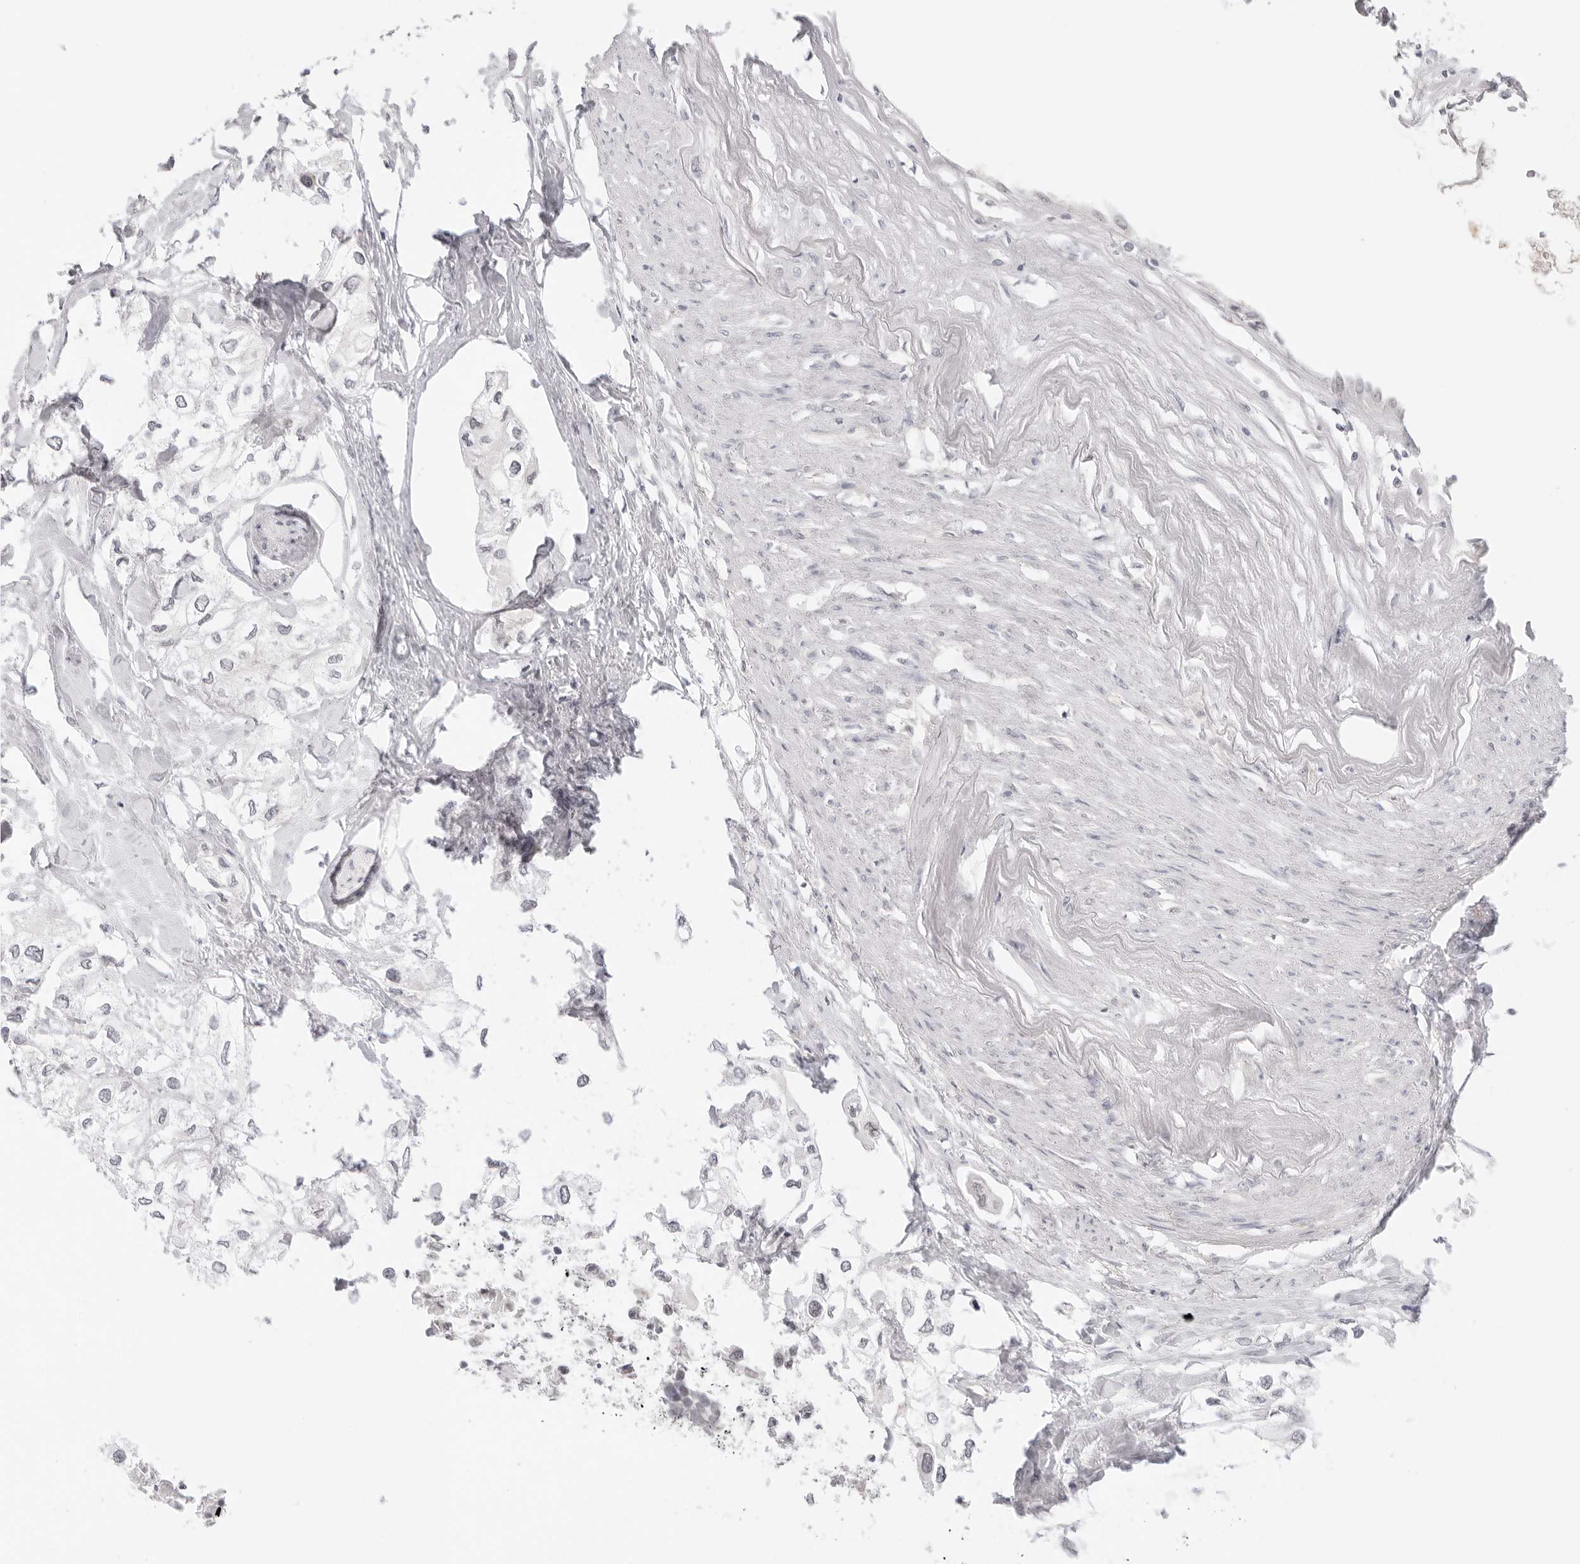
{"staining": {"intensity": "negative", "quantity": "none", "location": "none"}, "tissue": "urothelial cancer", "cell_type": "Tumor cells", "image_type": "cancer", "snomed": [{"axis": "morphology", "description": "Urothelial carcinoma, High grade"}, {"axis": "topography", "description": "Urinary bladder"}], "caption": "Urothelial cancer stained for a protein using immunohistochemistry reveals no positivity tumor cells.", "gene": "MED18", "patient": {"sex": "male", "age": 64}}